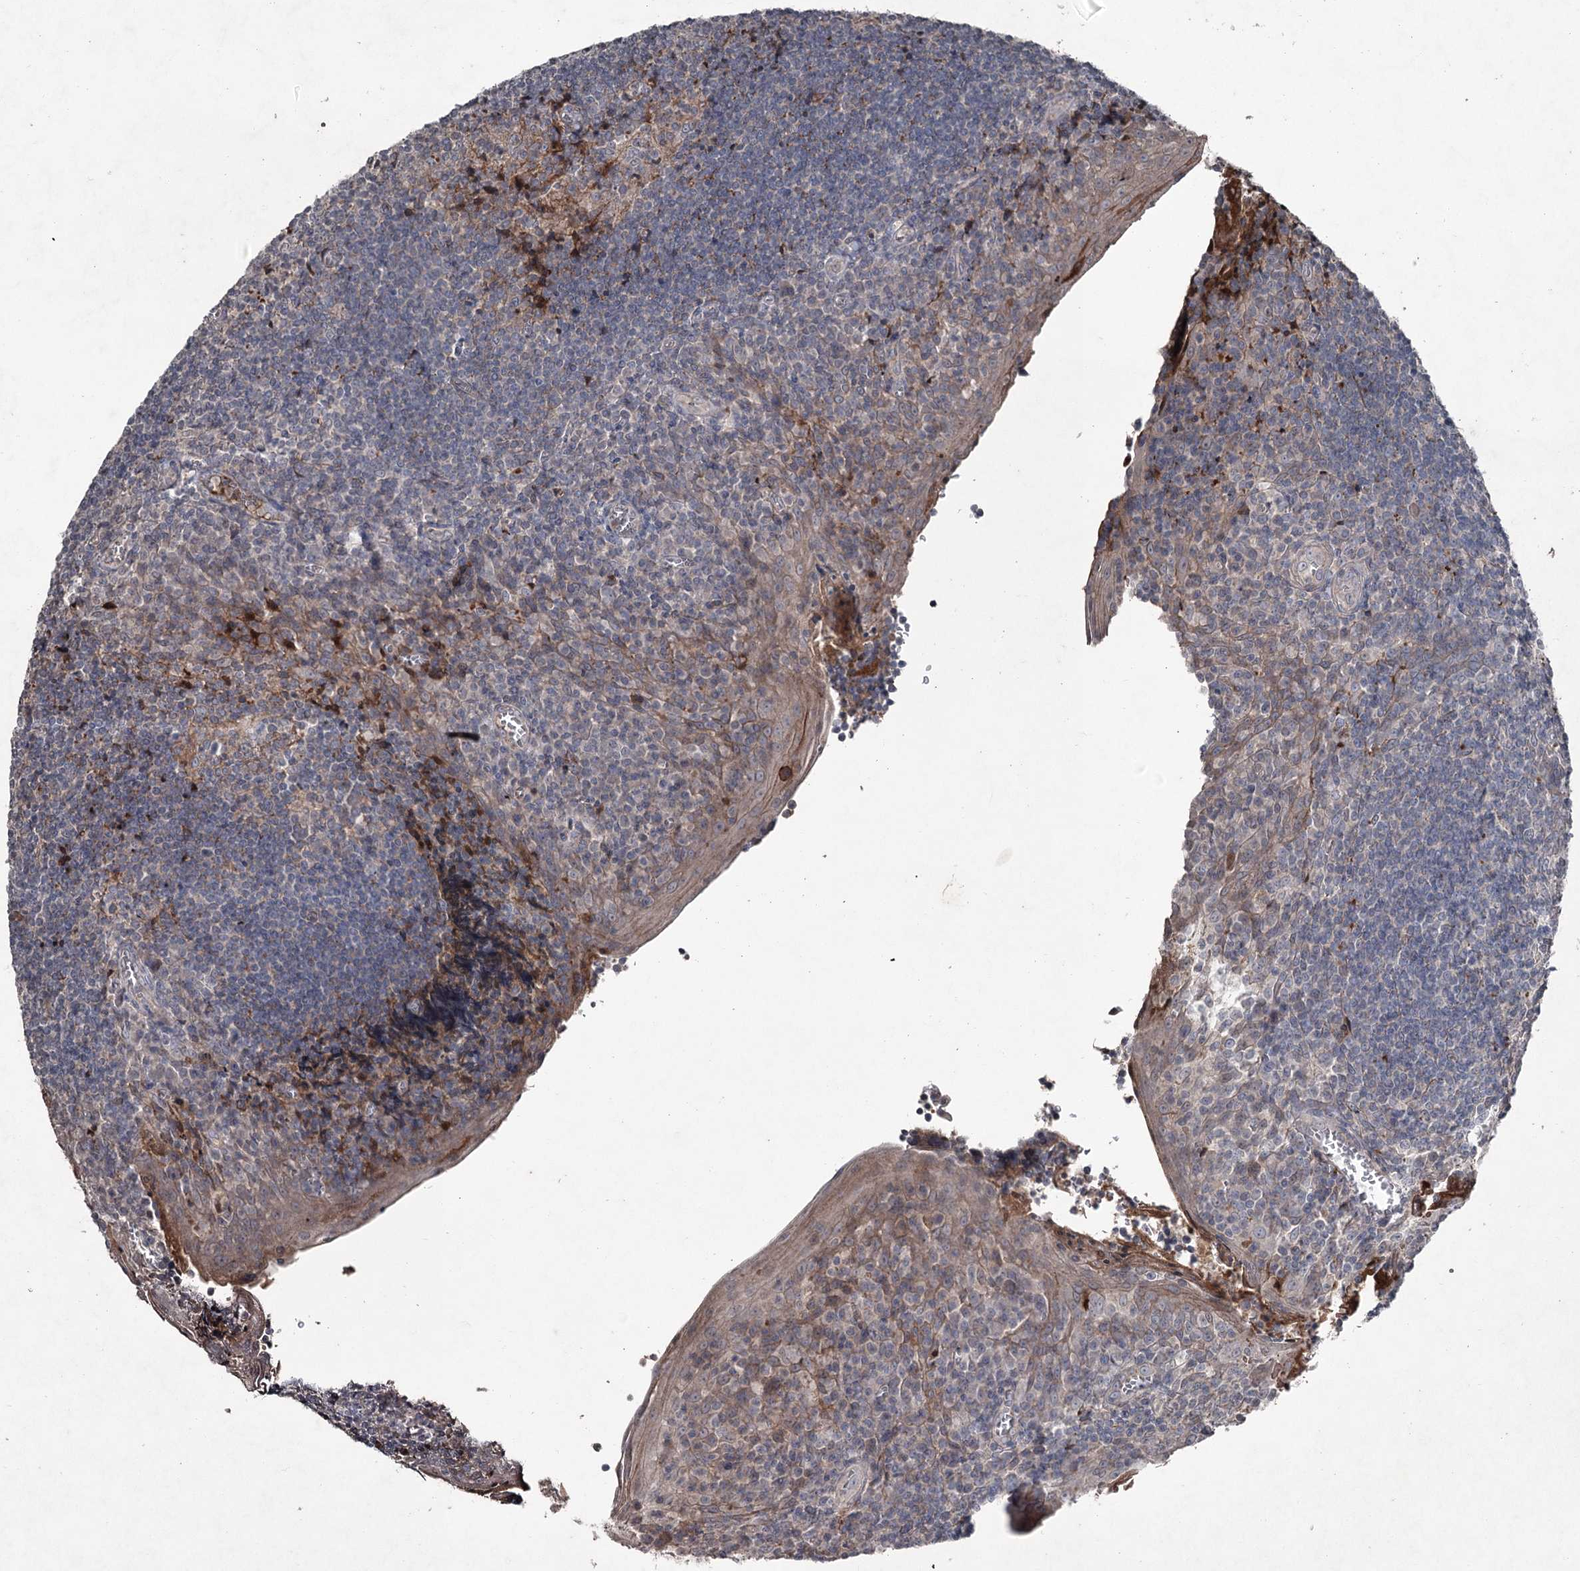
{"staining": {"intensity": "negative", "quantity": "none", "location": "none"}, "tissue": "tonsil", "cell_type": "Germinal center cells", "image_type": "normal", "snomed": [{"axis": "morphology", "description": "Normal tissue, NOS"}, {"axis": "topography", "description": "Tonsil"}], "caption": "High magnification brightfield microscopy of unremarkable tonsil stained with DAB (3,3'-diaminobenzidine) (brown) and counterstained with hematoxylin (blue): germinal center cells show no significant expression. The staining was performed using DAB to visualize the protein expression in brown, while the nuclei were stained in blue with hematoxylin (Magnification: 20x).", "gene": "PGLYRP2", "patient": {"sex": "male", "age": 27}}